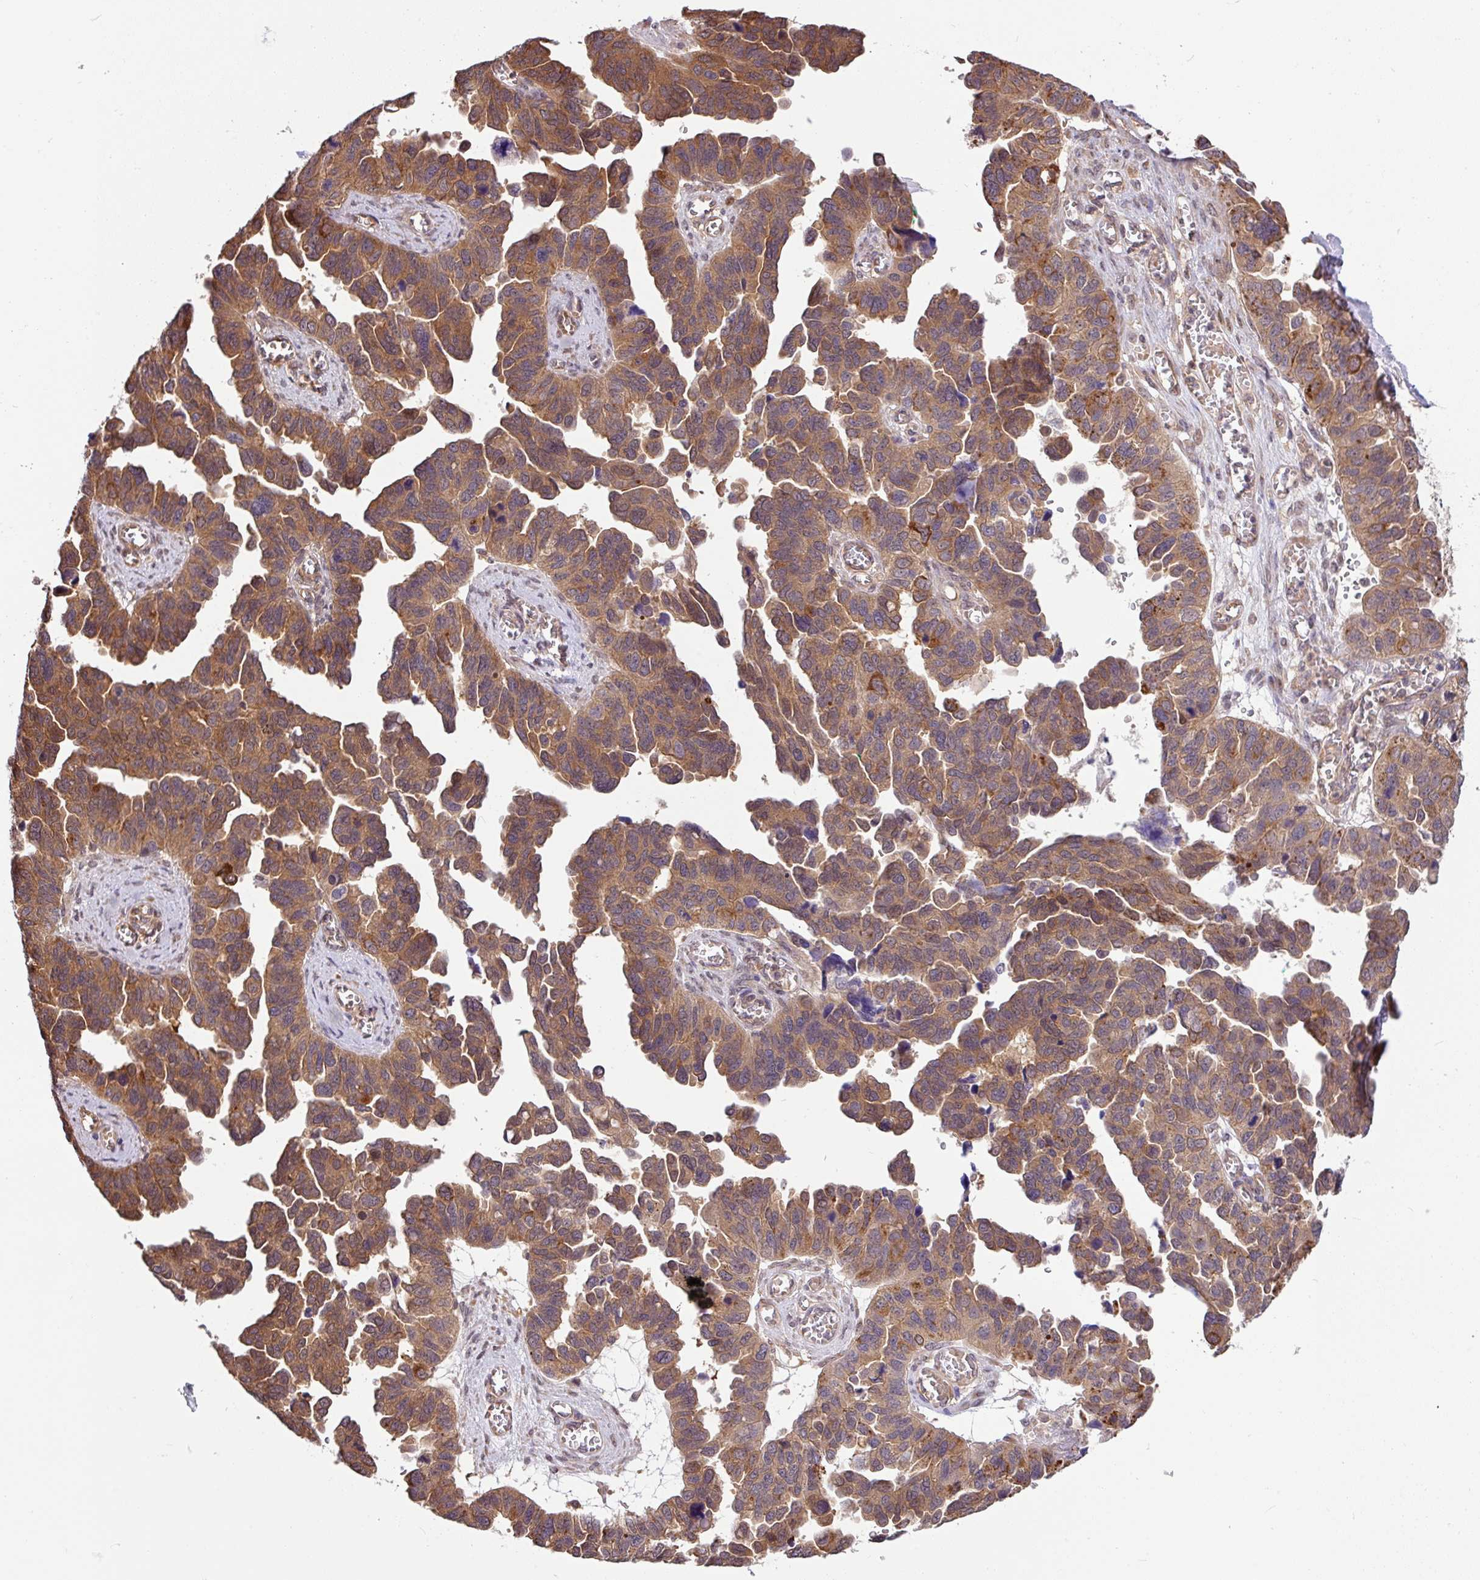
{"staining": {"intensity": "moderate", "quantity": ">75%", "location": "cytoplasmic/membranous"}, "tissue": "ovarian cancer", "cell_type": "Tumor cells", "image_type": "cancer", "snomed": [{"axis": "morphology", "description": "Cystadenocarcinoma, serous, NOS"}, {"axis": "topography", "description": "Ovary"}], "caption": "Serous cystadenocarcinoma (ovarian) stained with a protein marker shows moderate staining in tumor cells.", "gene": "SHB", "patient": {"sex": "female", "age": 64}}